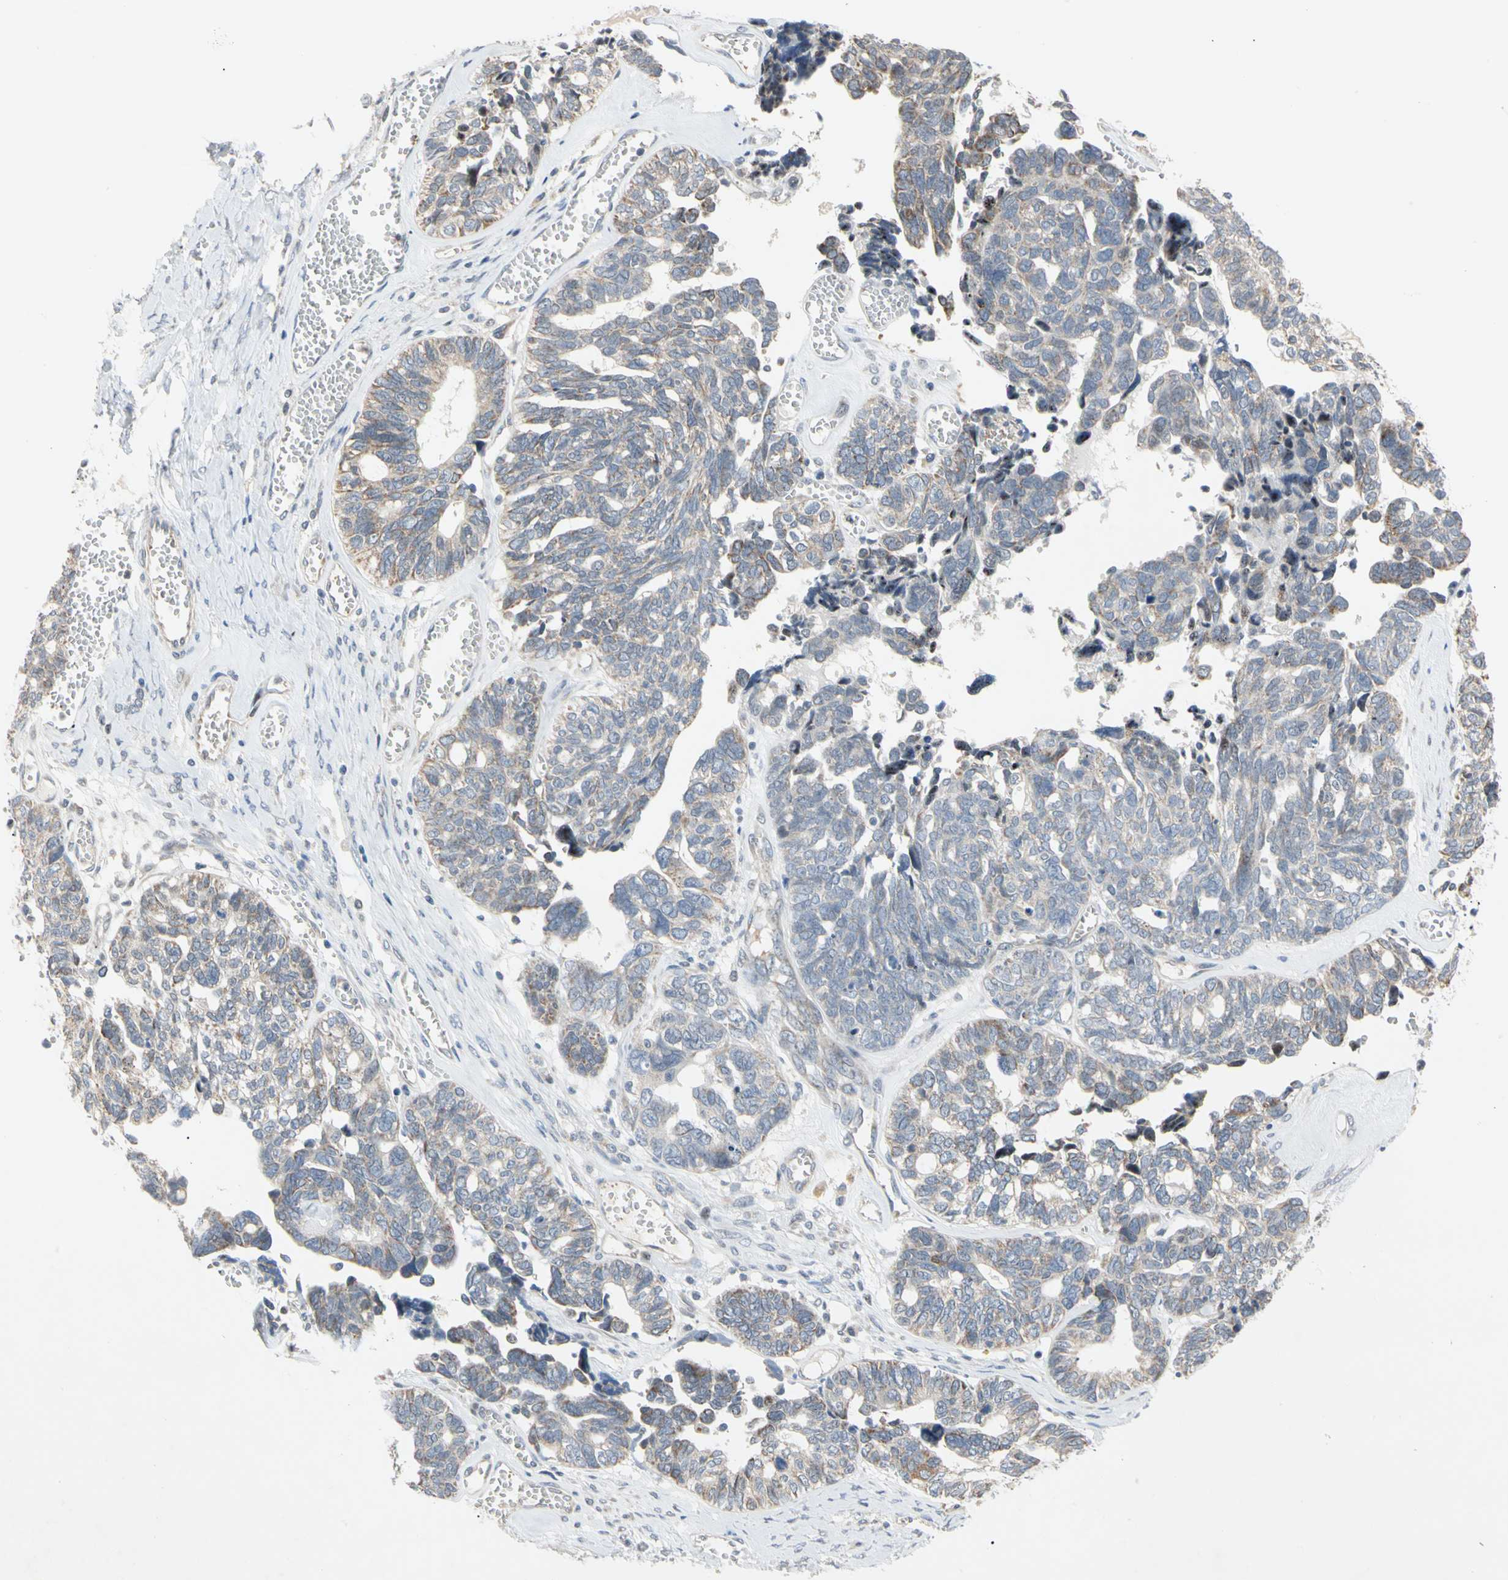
{"staining": {"intensity": "weak", "quantity": ">75%", "location": "cytoplasmic/membranous"}, "tissue": "ovarian cancer", "cell_type": "Tumor cells", "image_type": "cancer", "snomed": [{"axis": "morphology", "description": "Cystadenocarcinoma, serous, NOS"}, {"axis": "topography", "description": "Ovary"}], "caption": "Ovarian cancer stained for a protein shows weak cytoplasmic/membranous positivity in tumor cells.", "gene": "MARK1", "patient": {"sex": "female", "age": 79}}